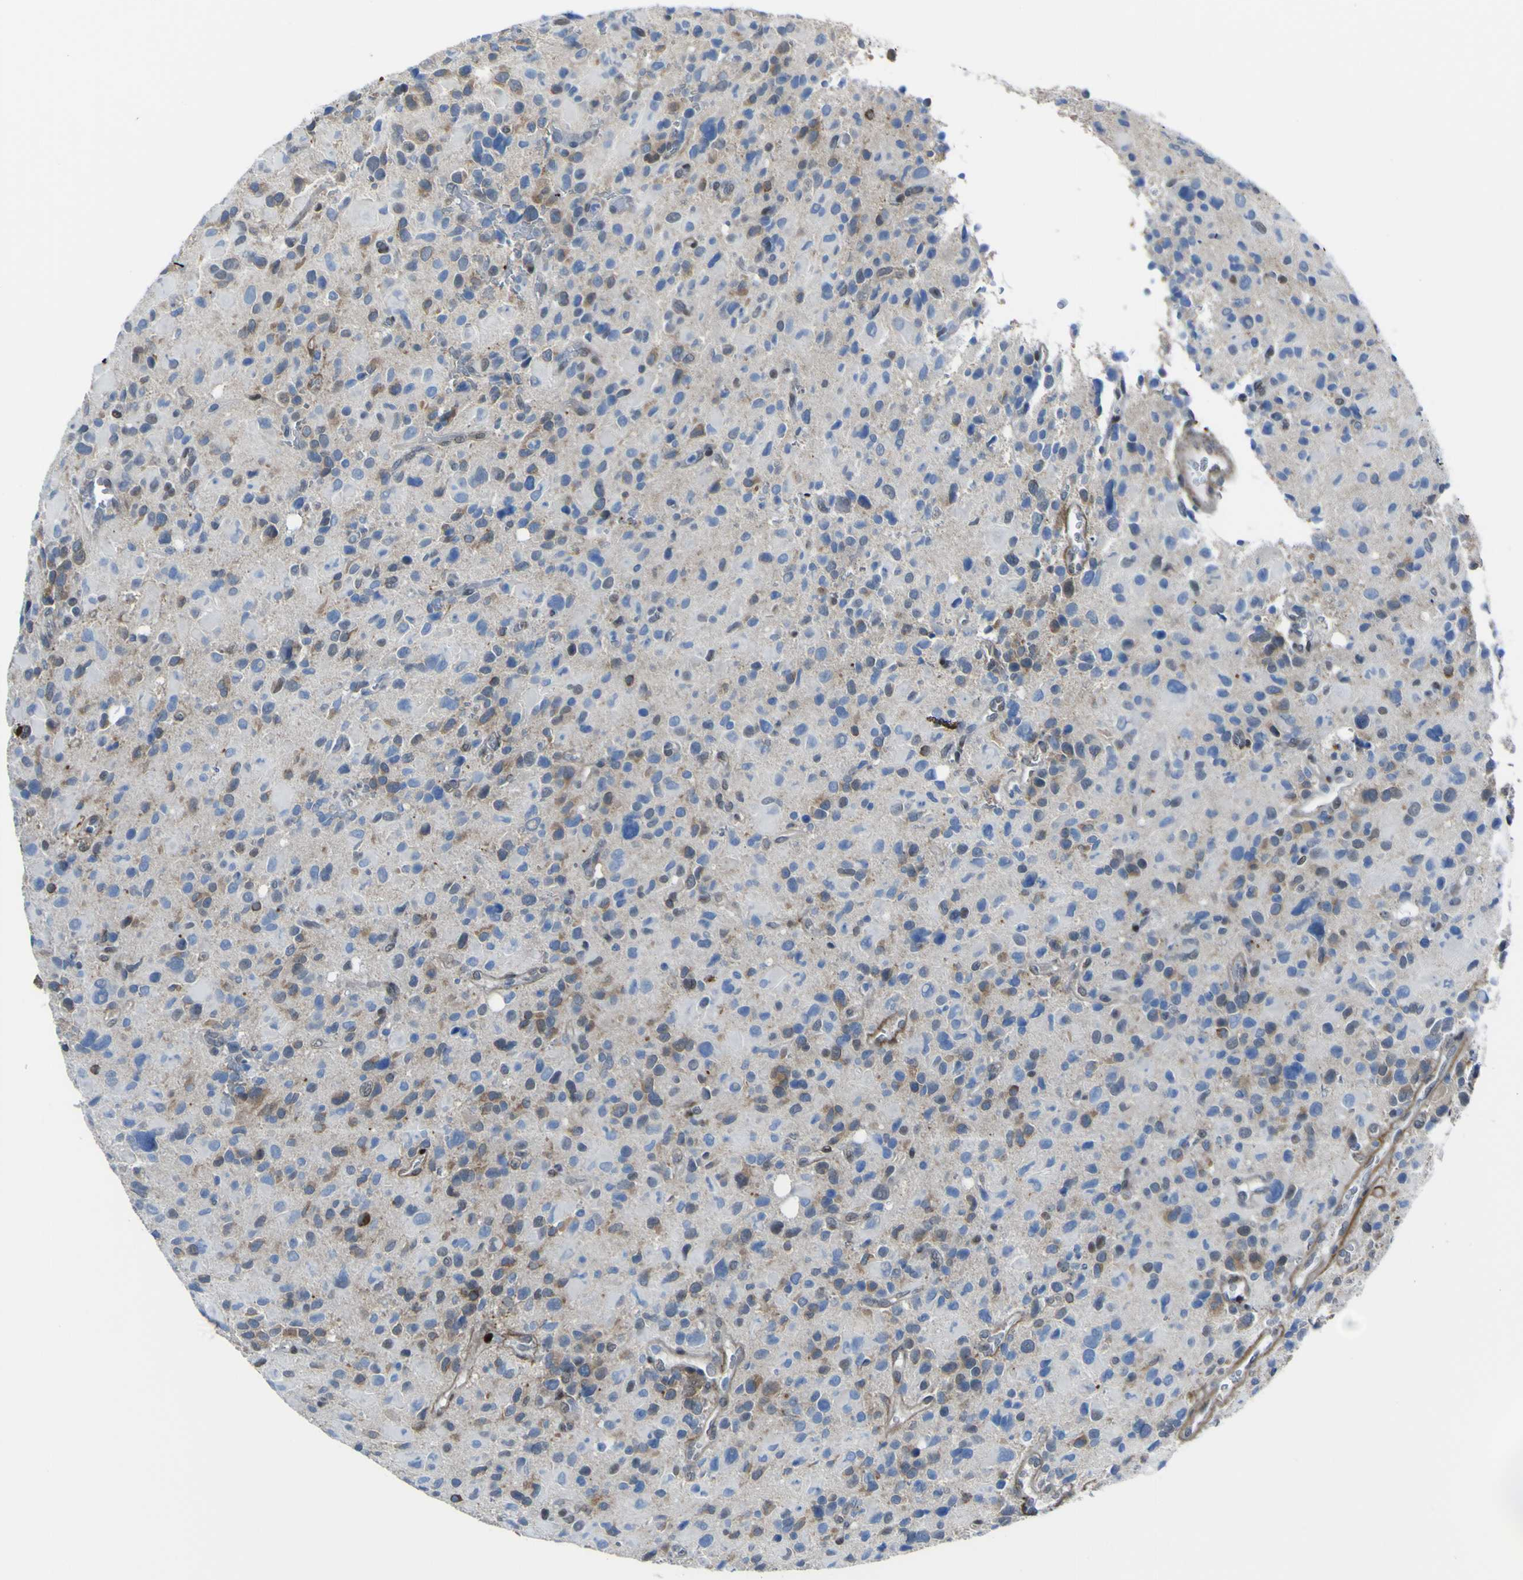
{"staining": {"intensity": "moderate", "quantity": "25%-75%", "location": "cytoplasmic/membranous"}, "tissue": "glioma", "cell_type": "Tumor cells", "image_type": "cancer", "snomed": [{"axis": "morphology", "description": "Glioma, malignant, High grade"}, {"axis": "topography", "description": "Brain"}], "caption": "This histopathology image demonstrates immunohistochemistry staining of glioma, with medium moderate cytoplasmic/membranous positivity in about 25%-75% of tumor cells.", "gene": "LRRN1", "patient": {"sex": "male", "age": 48}}